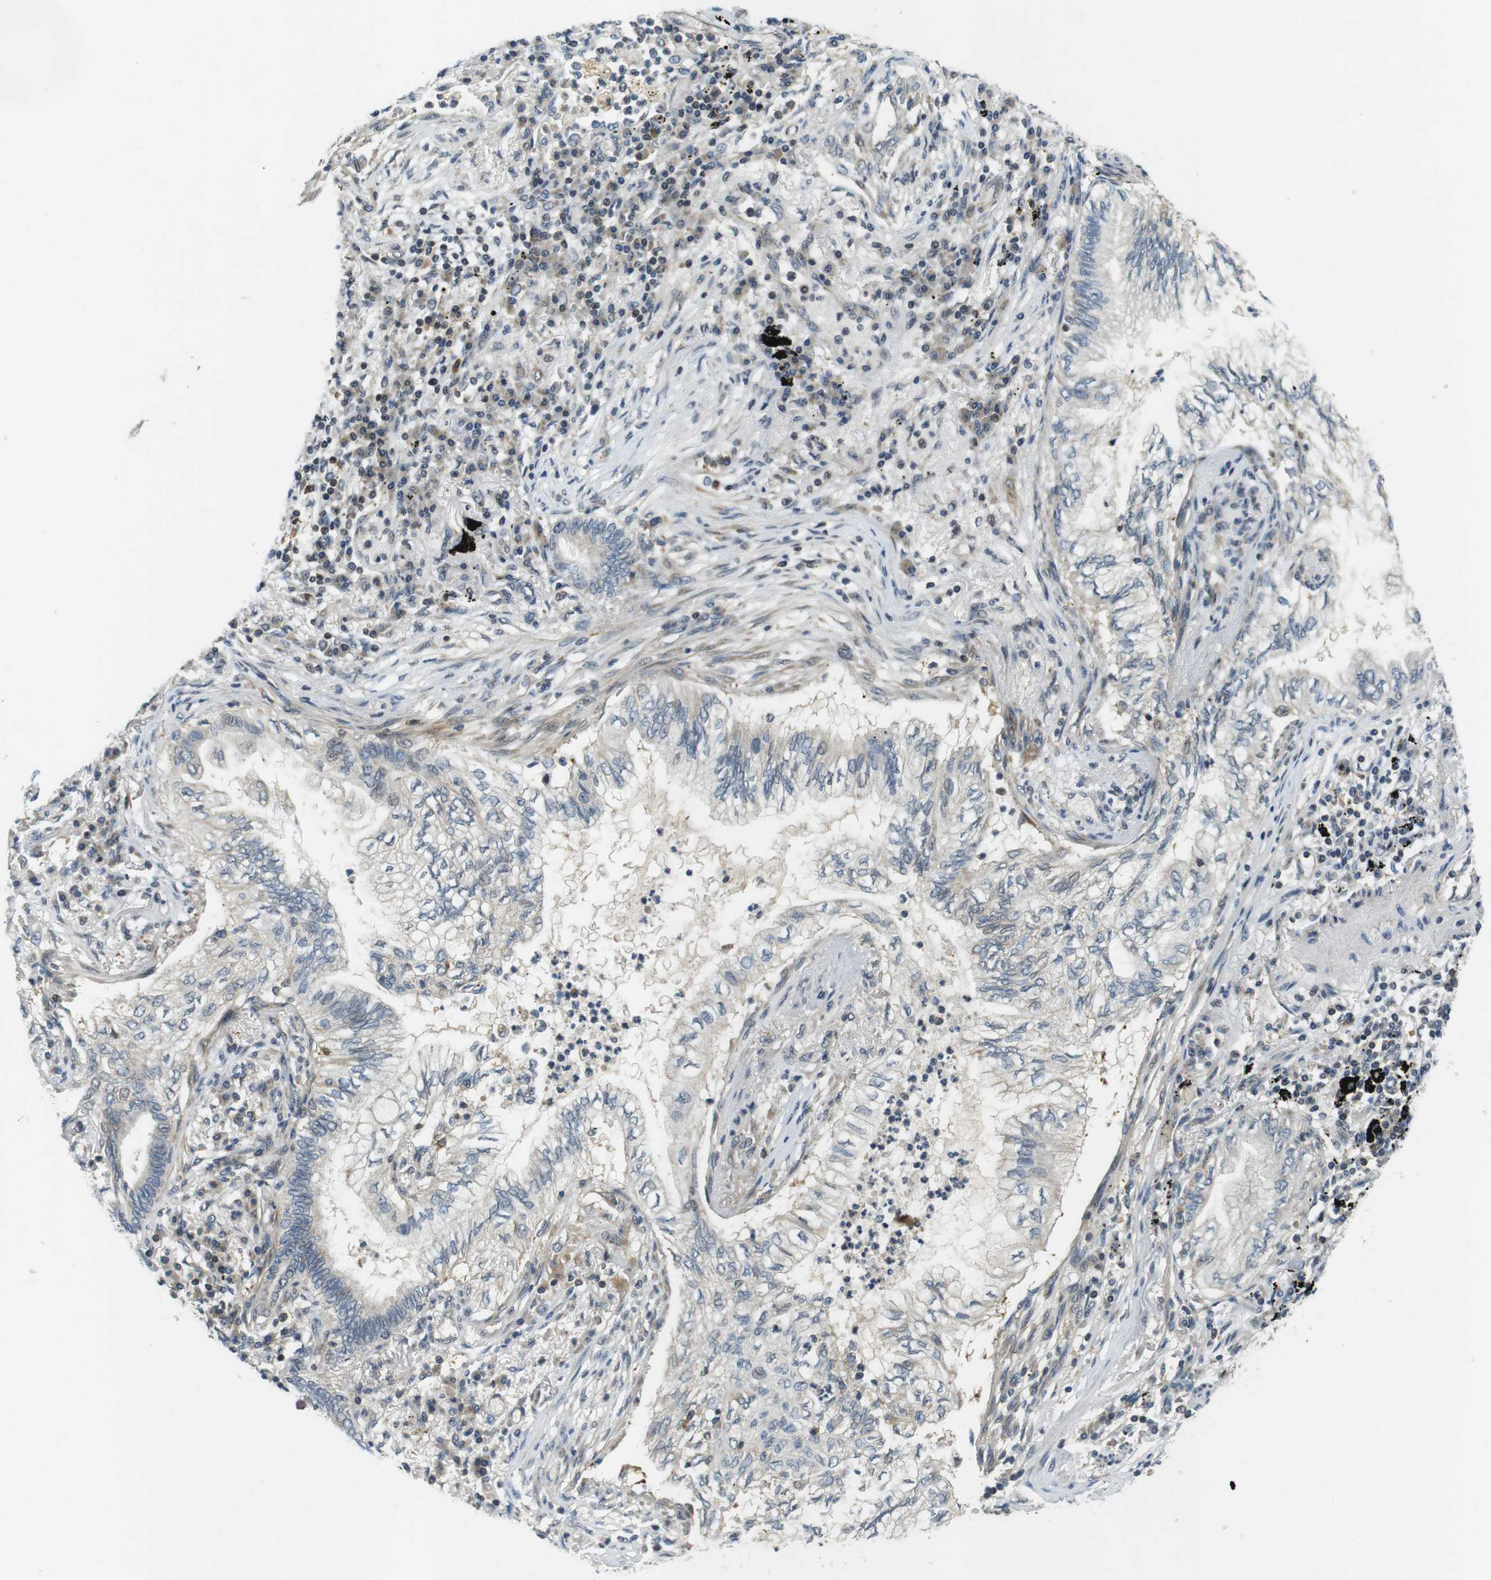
{"staining": {"intensity": "weak", "quantity": "<25%", "location": "cytoplasmic/membranous"}, "tissue": "lung cancer", "cell_type": "Tumor cells", "image_type": "cancer", "snomed": [{"axis": "morphology", "description": "Normal tissue, NOS"}, {"axis": "morphology", "description": "Adenocarcinoma, NOS"}, {"axis": "topography", "description": "Bronchus"}, {"axis": "topography", "description": "Lung"}], "caption": "There is no significant expression in tumor cells of adenocarcinoma (lung).", "gene": "BRD4", "patient": {"sex": "female", "age": 70}}